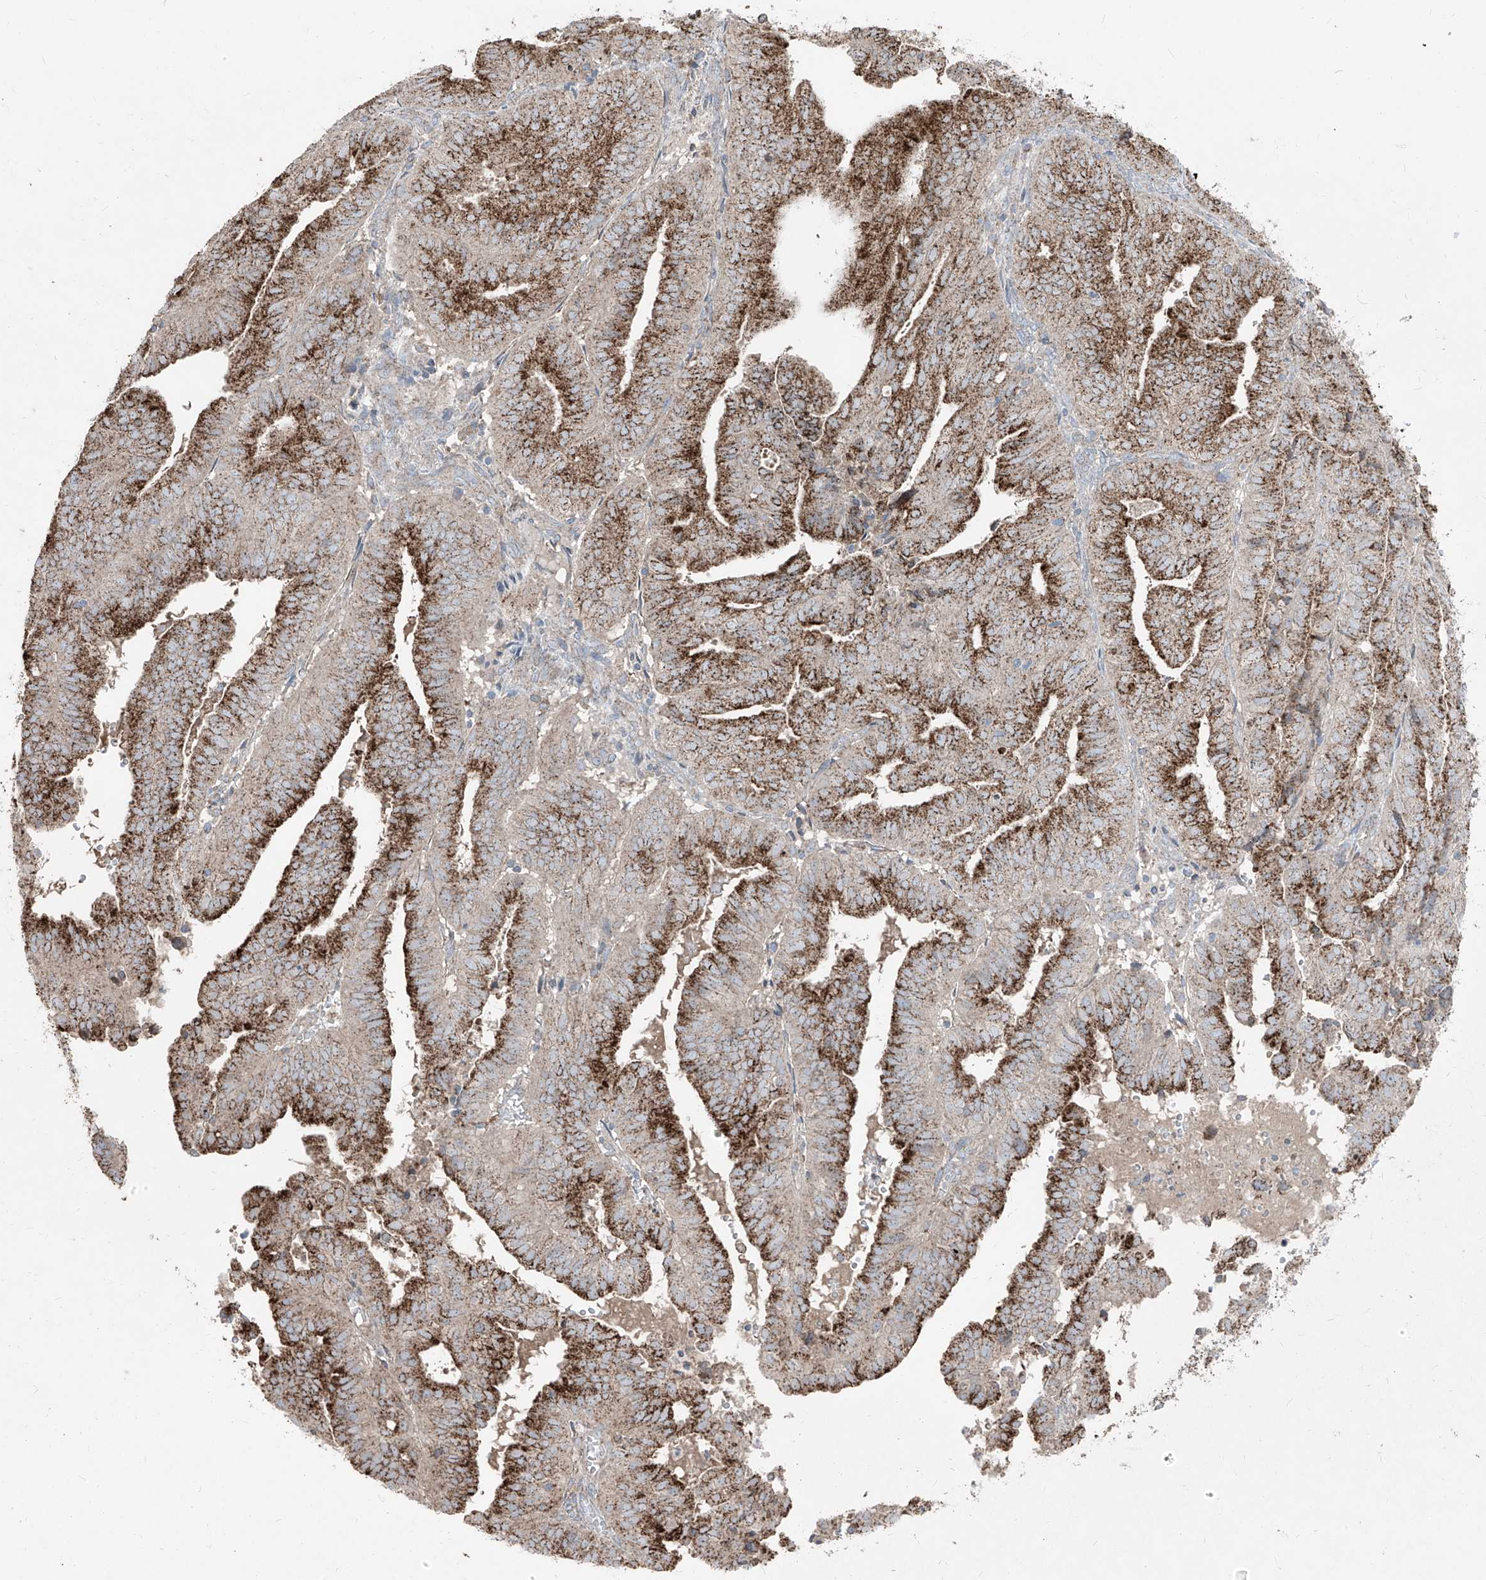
{"staining": {"intensity": "strong", "quantity": ">75%", "location": "cytoplasmic/membranous"}, "tissue": "endometrial cancer", "cell_type": "Tumor cells", "image_type": "cancer", "snomed": [{"axis": "morphology", "description": "Adenocarcinoma, NOS"}, {"axis": "topography", "description": "Uterus"}], "caption": "Endometrial cancer (adenocarcinoma) was stained to show a protein in brown. There is high levels of strong cytoplasmic/membranous staining in approximately >75% of tumor cells.", "gene": "ABCD3", "patient": {"sex": "female", "age": 77}}